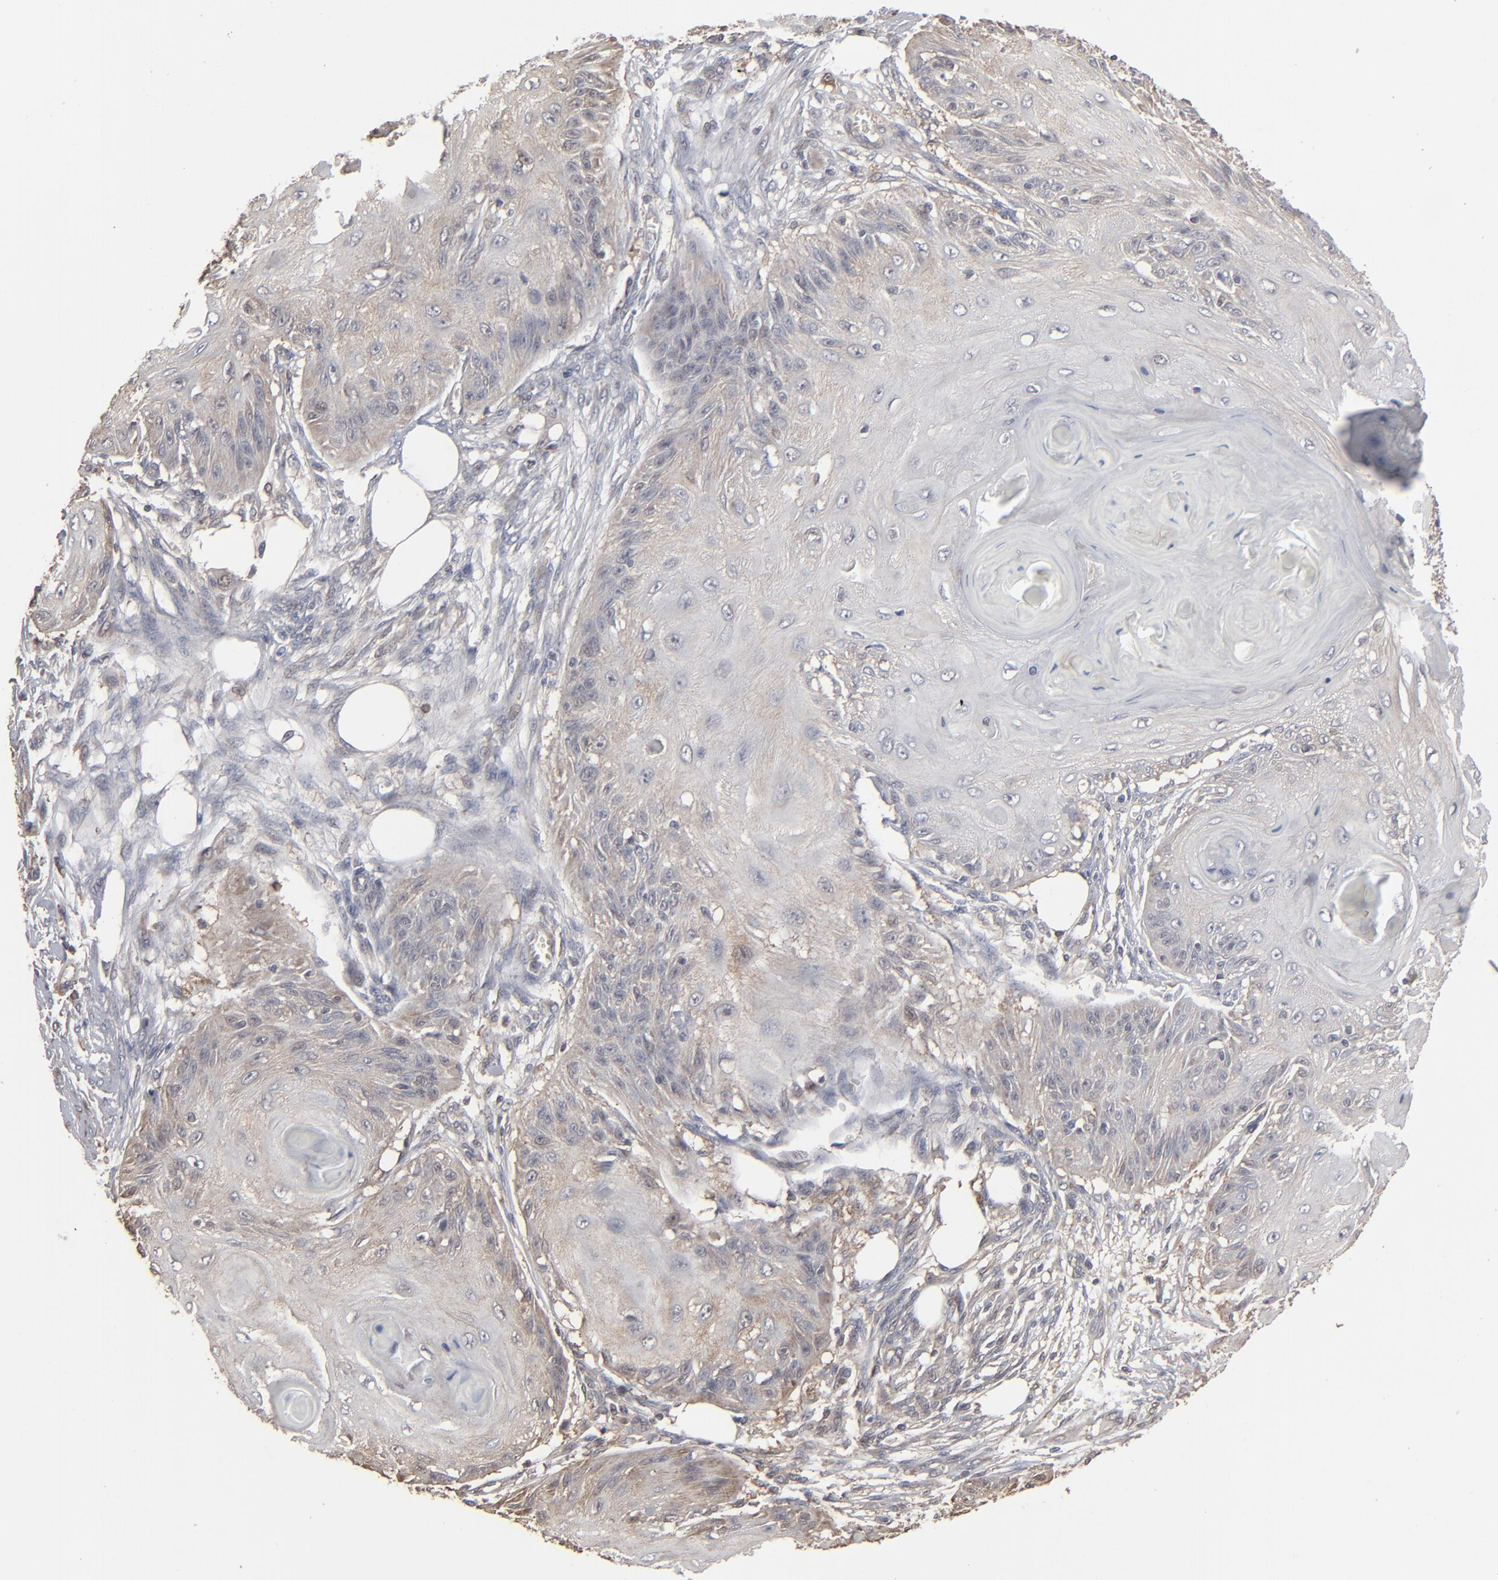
{"staining": {"intensity": "weak", "quantity": "25%-75%", "location": "cytoplasmic/membranous"}, "tissue": "skin cancer", "cell_type": "Tumor cells", "image_type": "cancer", "snomed": [{"axis": "morphology", "description": "Squamous cell carcinoma, NOS"}, {"axis": "topography", "description": "Skin"}], "caption": "IHC staining of skin cancer, which shows low levels of weak cytoplasmic/membranous positivity in approximately 25%-75% of tumor cells indicating weak cytoplasmic/membranous protein positivity. The staining was performed using DAB (brown) for protein detection and nuclei were counterstained in hematoxylin (blue).", "gene": "NME1-NME2", "patient": {"sex": "female", "age": 88}}